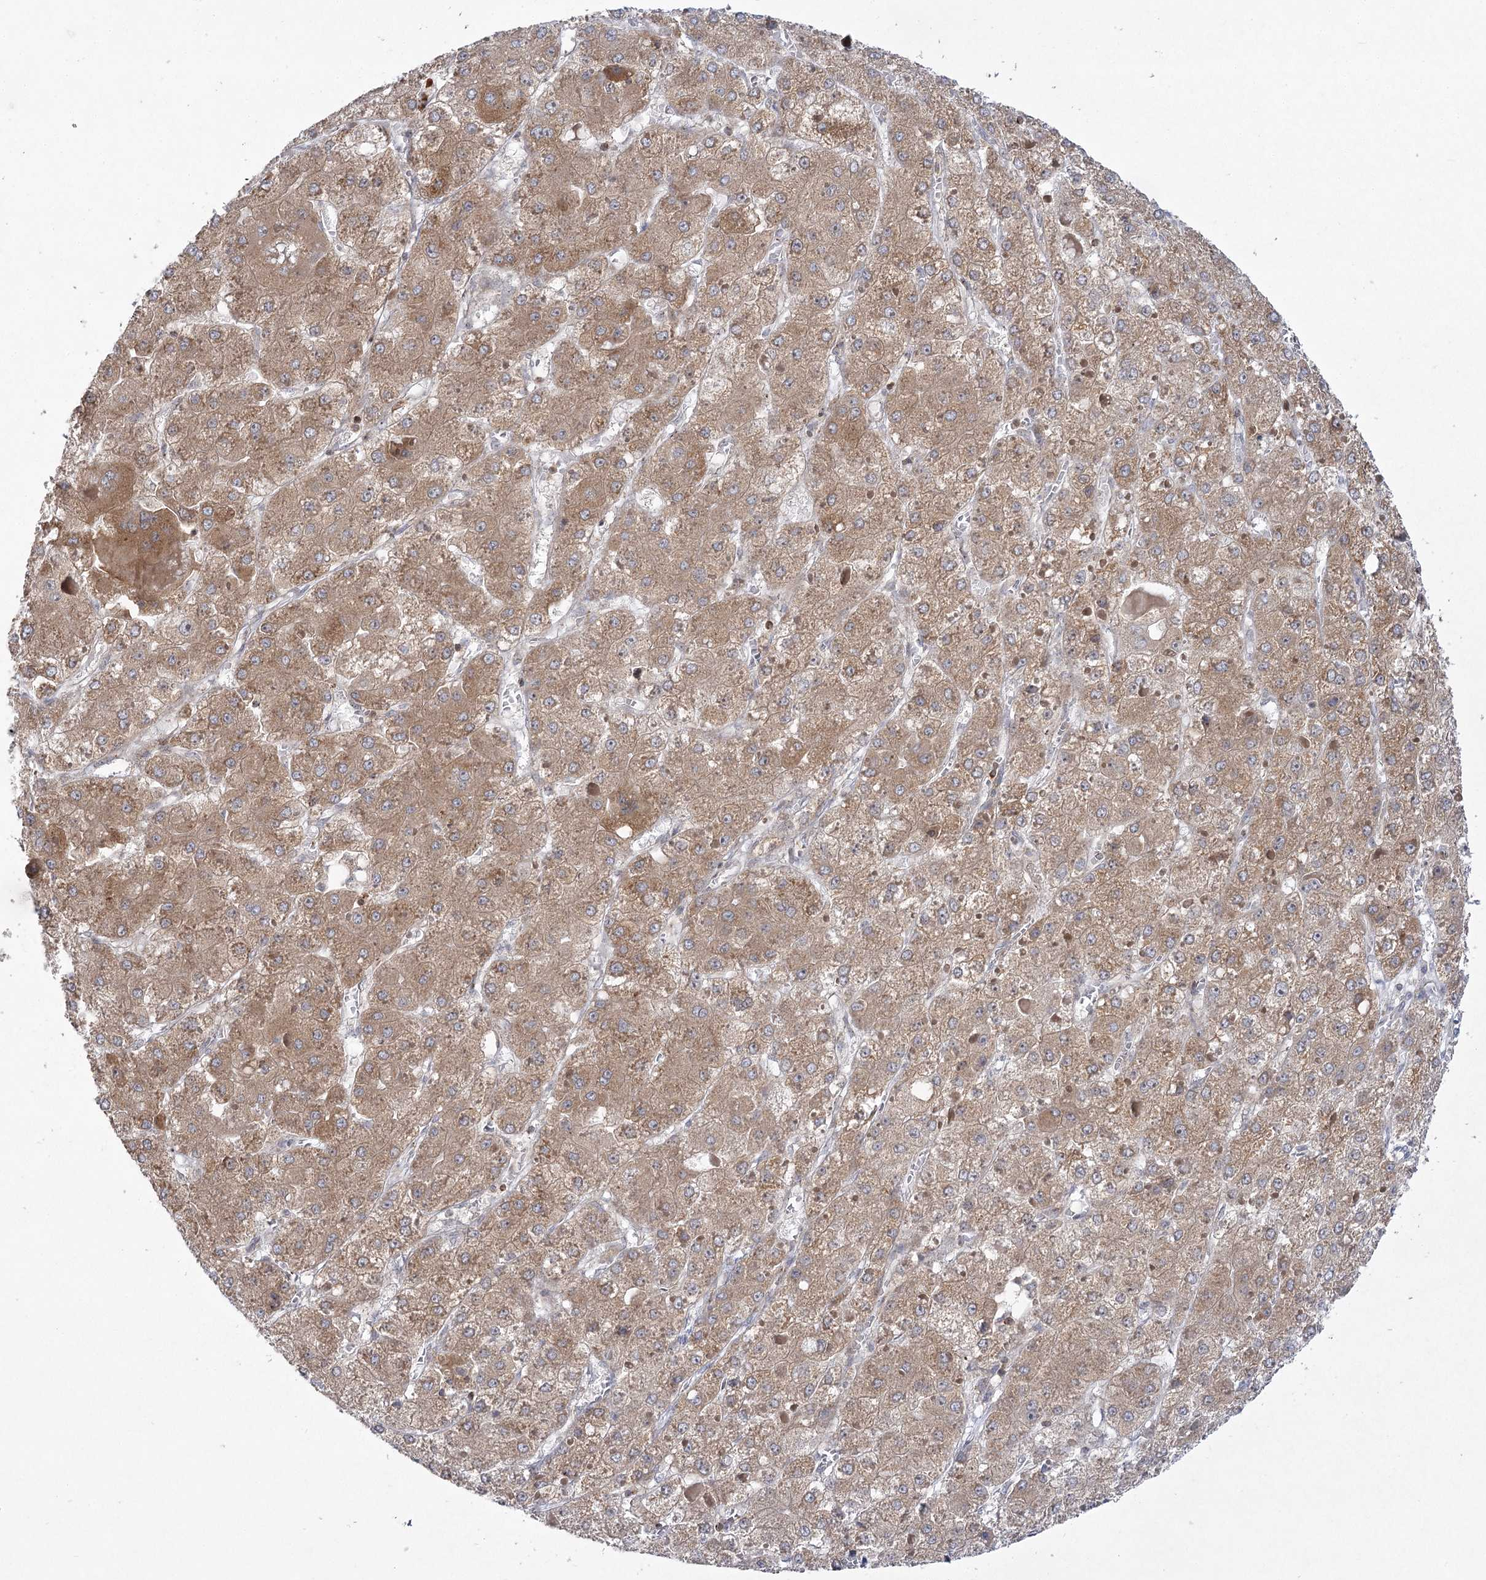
{"staining": {"intensity": "moderate", "quantity": ">75%", "location": "cytoplasmic/membranous"}, "tissue": "liver cancer", "cell_type": "Tumor cells", "image_type": "cancer", "snomed": [{"axis": "morphology", "description": "Carcinoma, Hepatocellular, NOS"}, {"axis": "topography", "description": "Liver"}], "caption": "The photomicrograph reveals immunohistochemical staining of liver cancer. There is moderate cytoplasmic/membranous expression is seen in about >75% of tumor cells.", "gene": "SYTL1", "patient": {"sex": "female", "age": 73}}